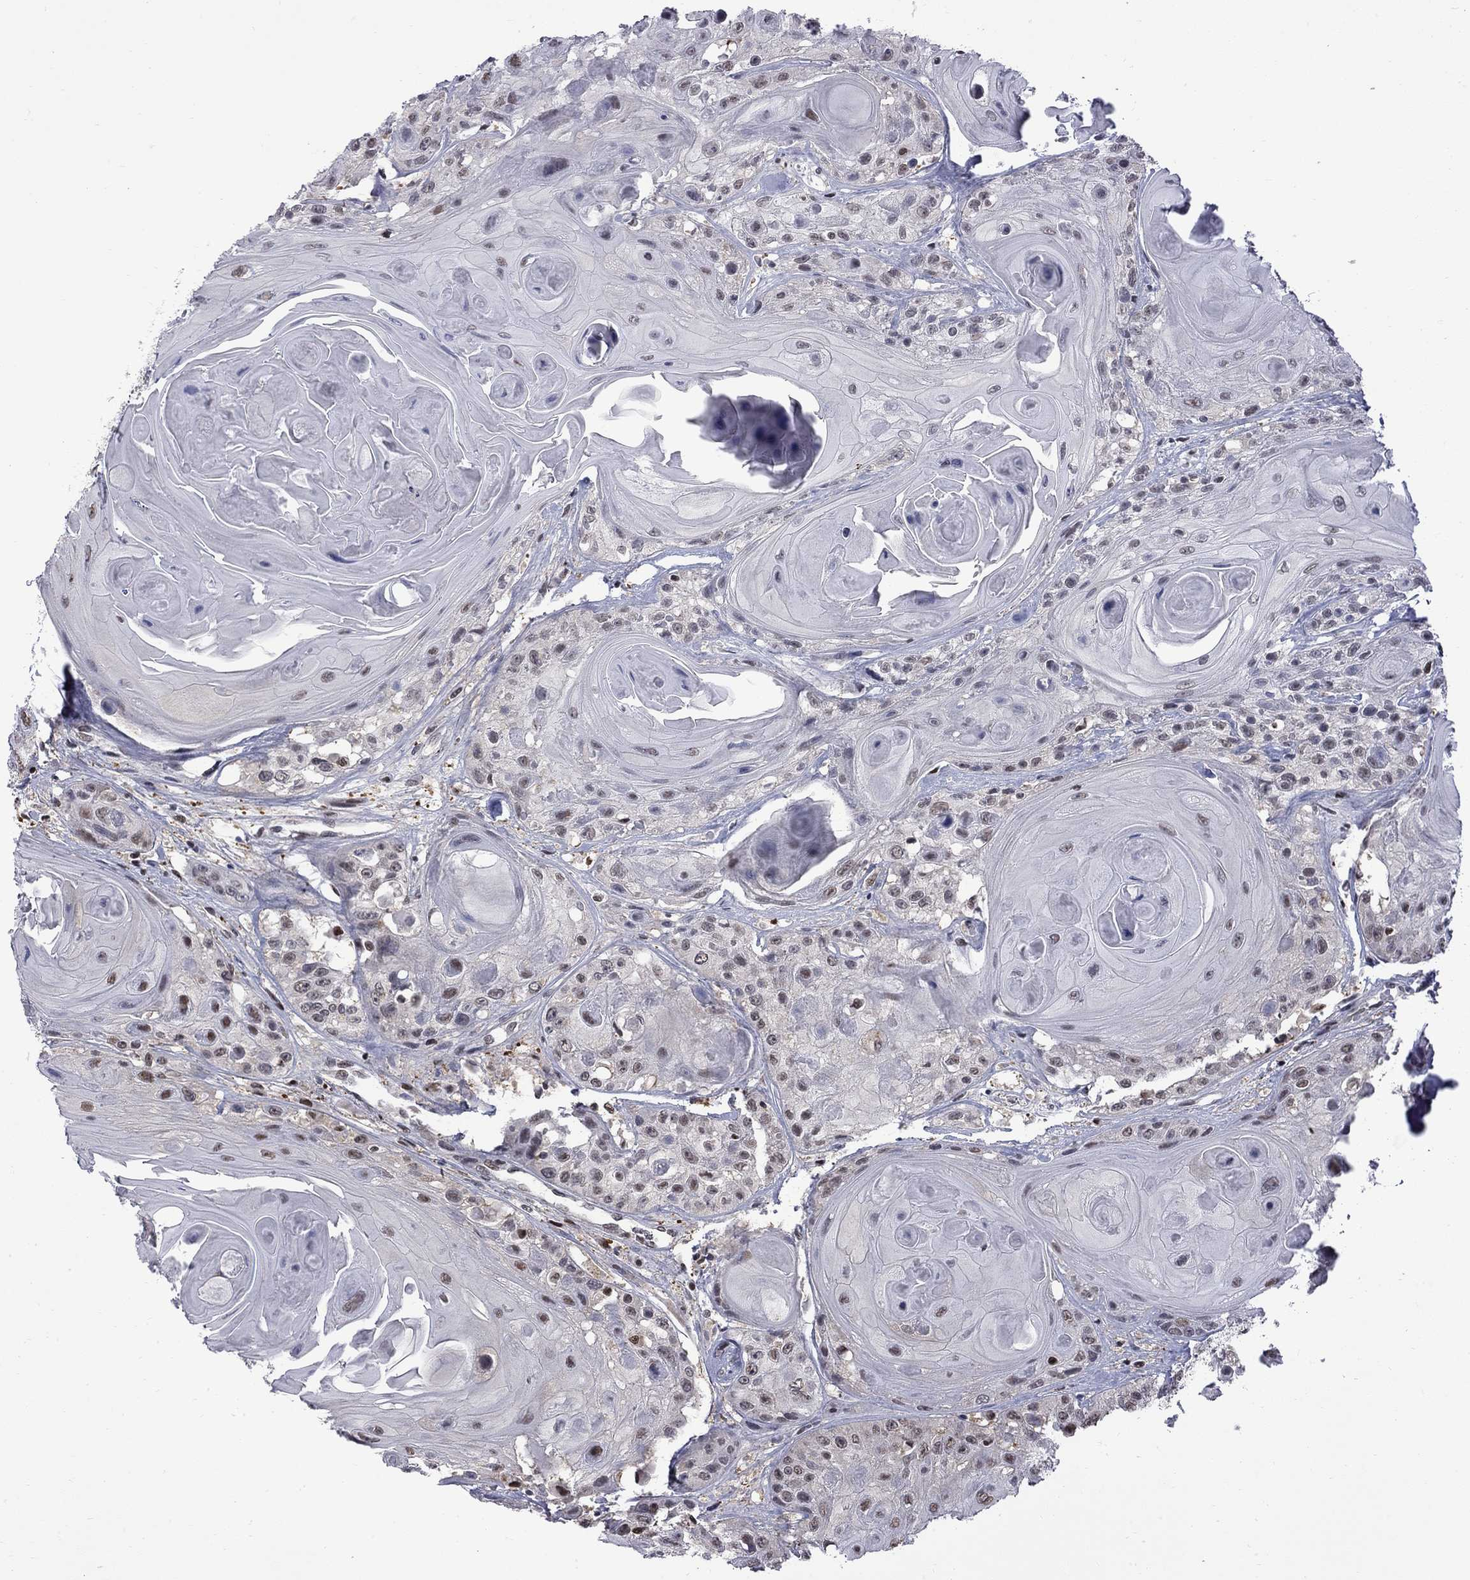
{"staining": {"intensity": "negative", "quantity": "none", "location": "none"}, "tissue": "head and neck cancer", "cell_type": "Tumor cells", "image_type": "cancer", "snomed": [{"axis": "morphology", "description": "Squamous cell carcinoma, NOS"}, {"axis": "topography", "description": "Head-Neck"}], "caption": "There is no significant positivity in tumor cells of head and neck cancer (squamous cell carcinoma).", "gene": "RFWD3", "patient": {"sex": "female", "age": 59}}